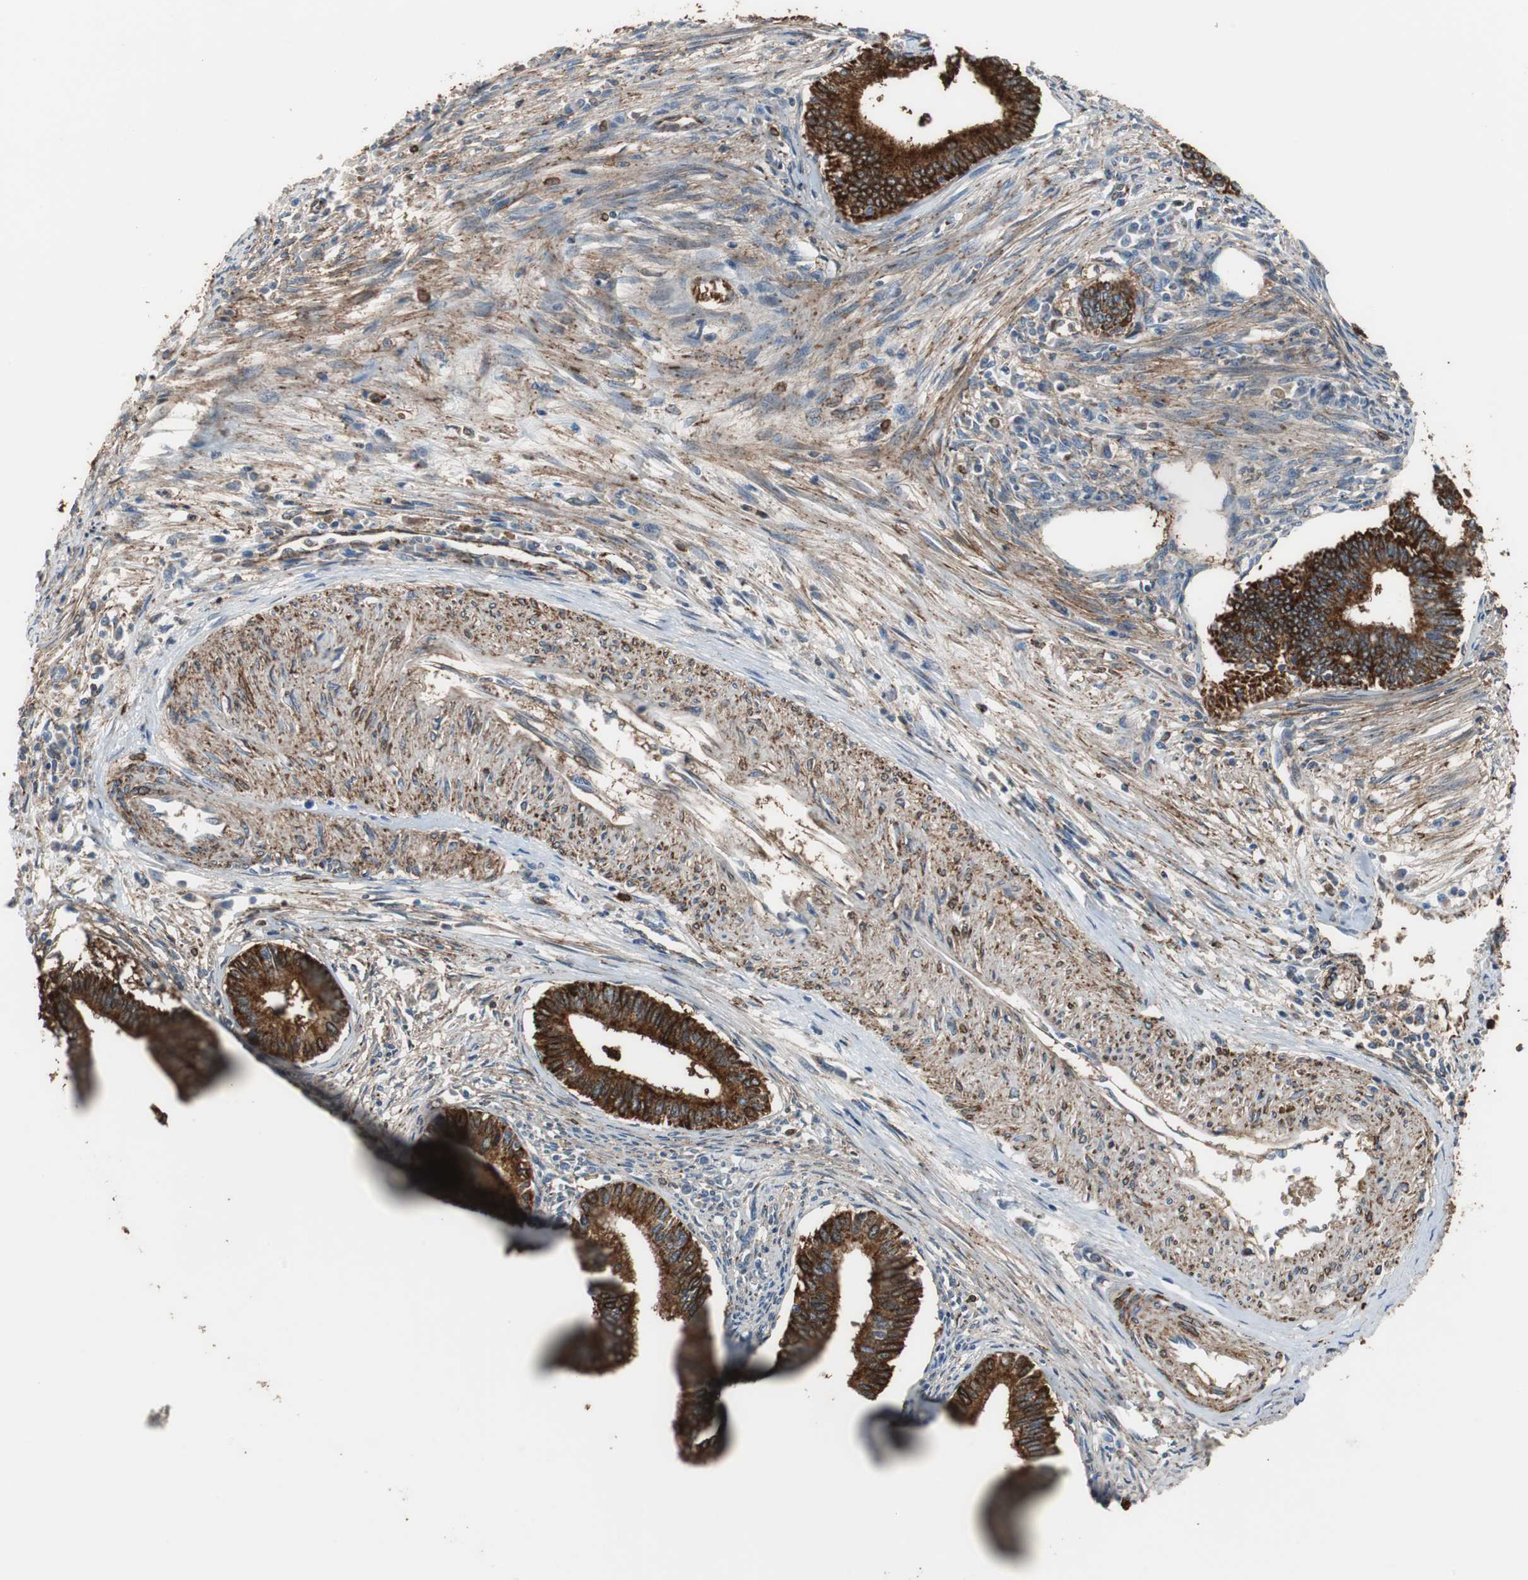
{"staining": {"intensity": "strong", "quantity": ">75%", "location": "cytoplasmic/membranous,nuclear"}, "tissue": "cervical cancer", "cell_type": "Tumor cells", "image_type": "cancer", "snomed": [{"axis": "morphology", "description": "Adenocarcinoma, NOS"}, {"axis": "topography", "description": "Cervix"}], "caption": "There is high levels of strong cytoplasmic/membranous and nuclear expression in tumor cells of cervical adenocarcinoma, as demonstrated by immunohistochemical staining (brown color).", "gene": "ANXA4", "patient": {"sex": "female", "age": 36}}